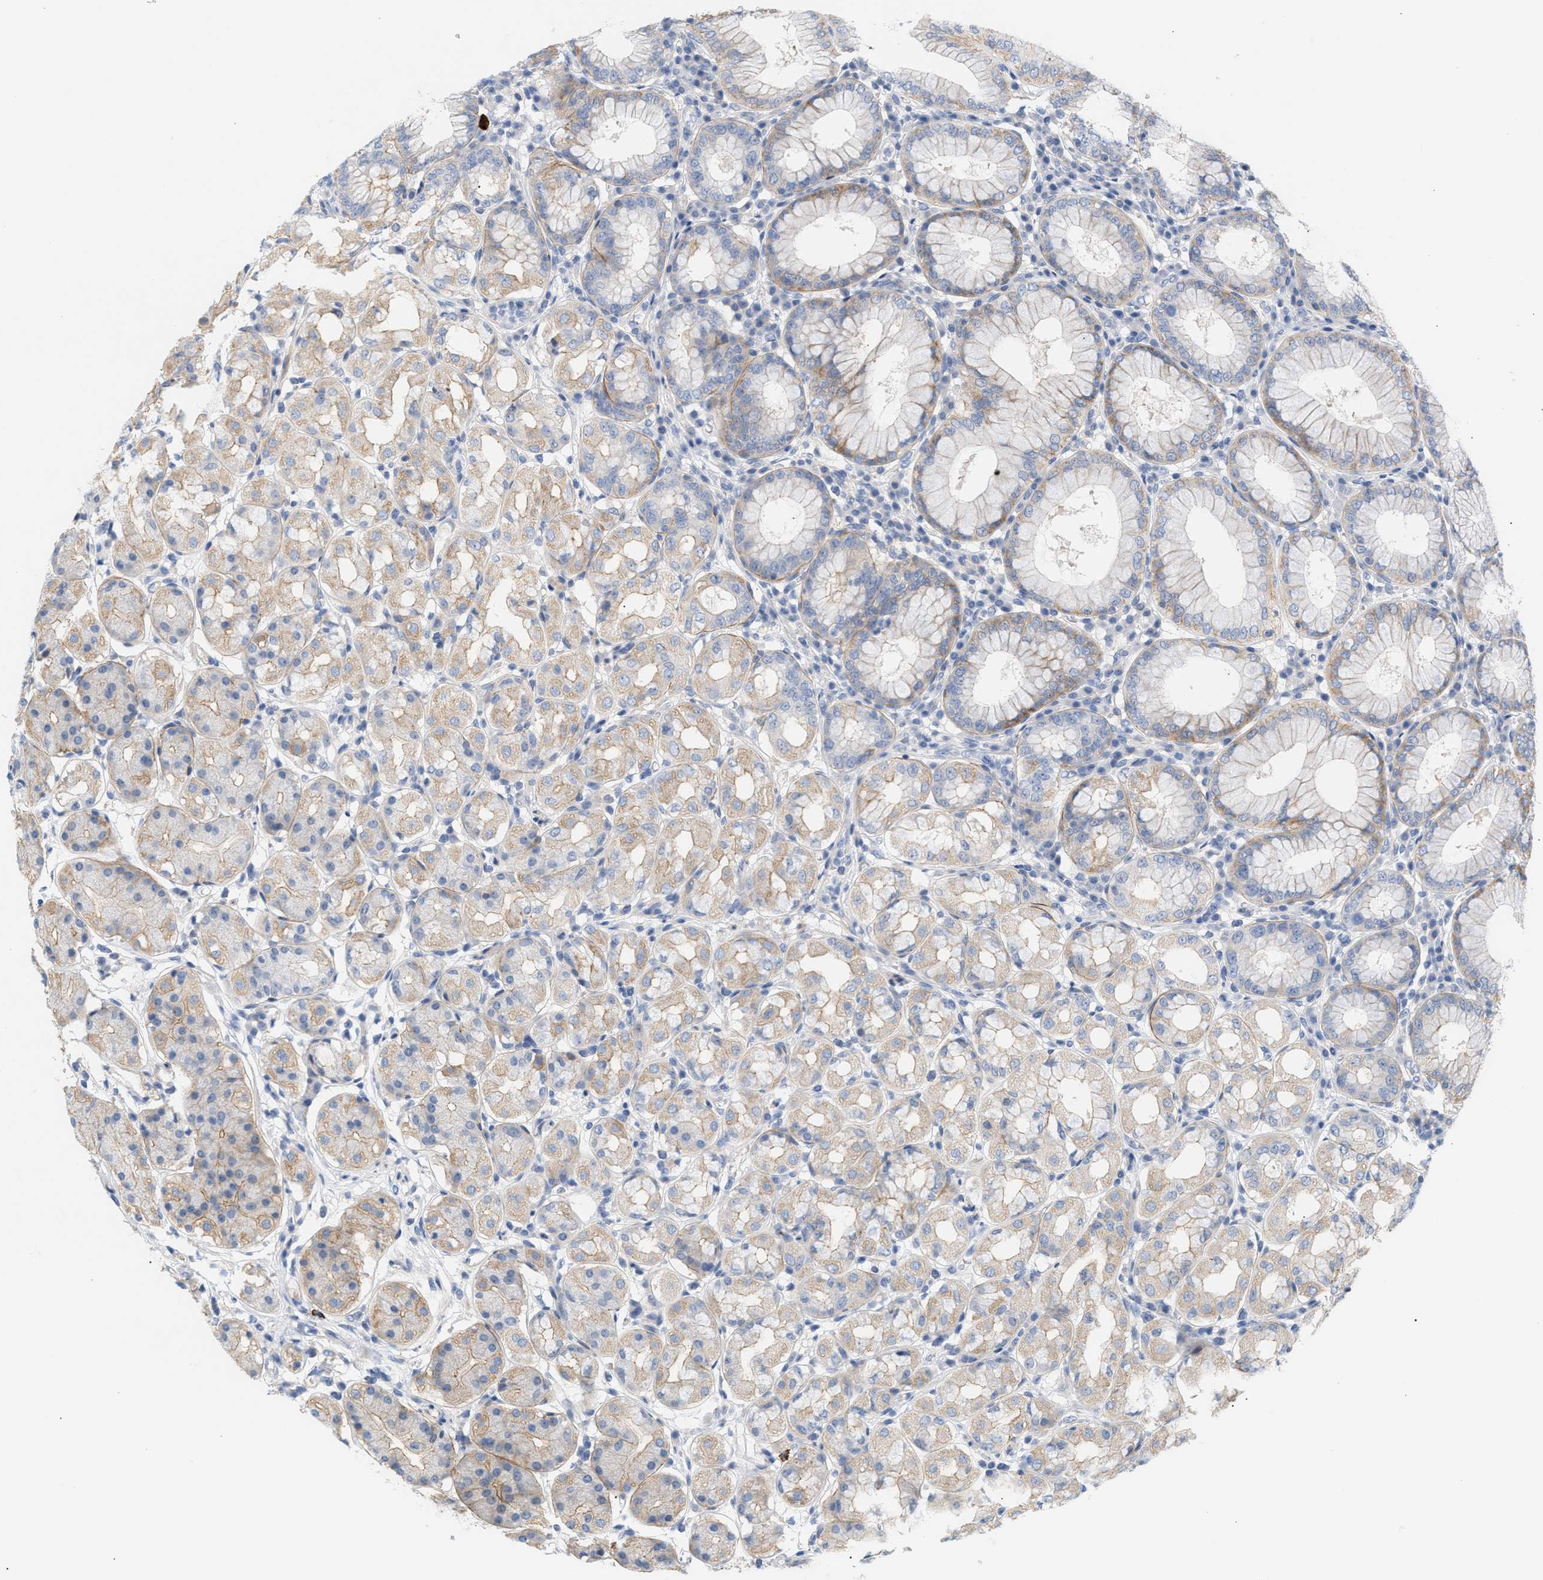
{"staining": {"intensity": "moderate", "quantity": "<25%", "location": "cytoplasmic/membranous"}, "tissue": "stomach", "cell_type": "Glandular cells", "image_type": "normal", "snomed": [{"axis": "morphology", "description": "Normal tissue, NOS"}, {"axis": "topography", "description": "Stomach"}, {"axis": "topography", "description": "Stomach, lower"}], "caption": "Benign stomach reveals moderate cytoplasmic/membranous staining in approximately <25% of glandular cells.", "gene": "LRCH1", "patient": {"sex": "female", "age": 56}}